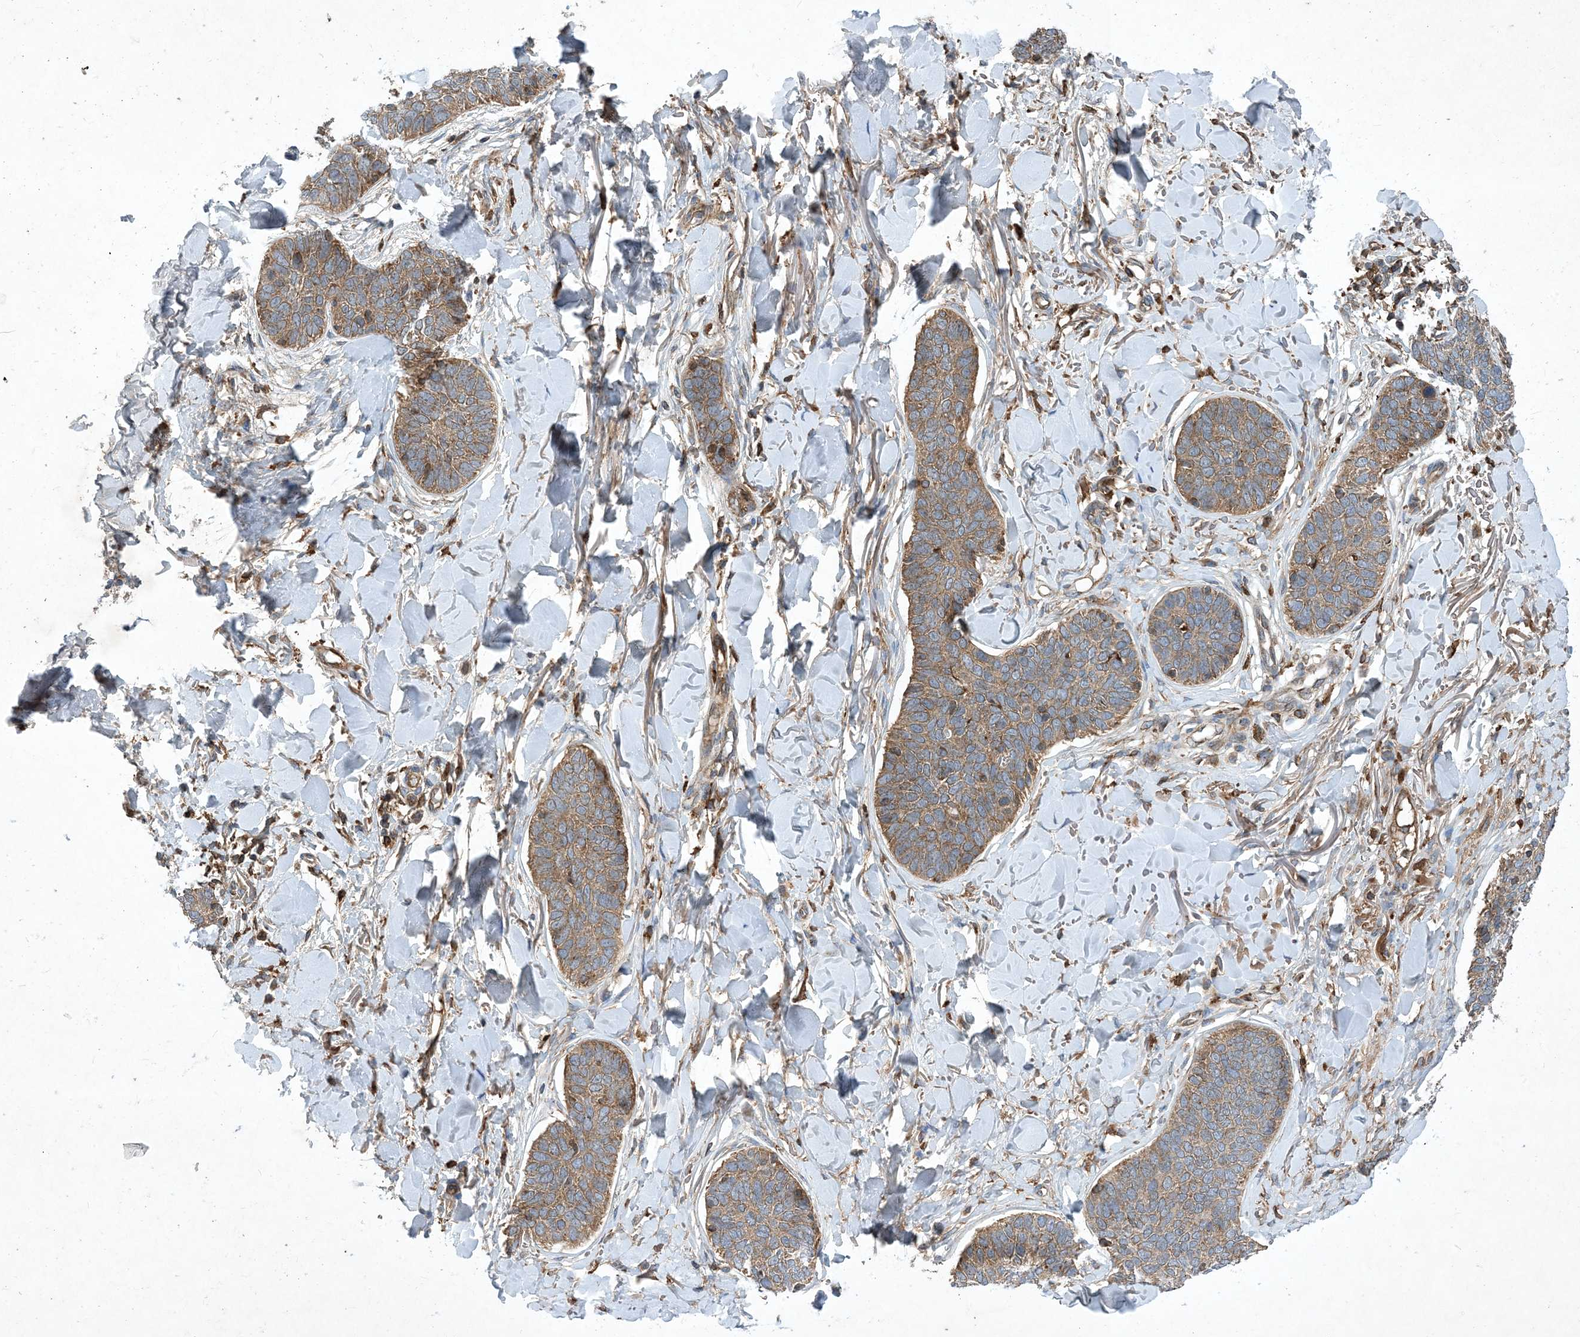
{"staining": {"intensity": "moderate", "quantity": ">75%", "location": "cytoplasmic/membranous"}, "tissue": "skin cancer", "cell_type": "Tumor cells", "image_type": "cancer", "snomed": [{"axis": "morphology", "description": "Basal cell carcinoma"}, {"axis": "topography", "description": "Skin"}], "caption": "DAB immunohistochemical staining of basal cell carcinoma (skin) exhibits moderate cytoplasmic/membranous protein positivity in about >75% of tumor cells. The staining was performed using DAB, with brown indicating positive protein expression. Nuclei are stained blue with hematoxylin.", "gene": "STK19", "patient": {"sex": "male", "age": 85}}